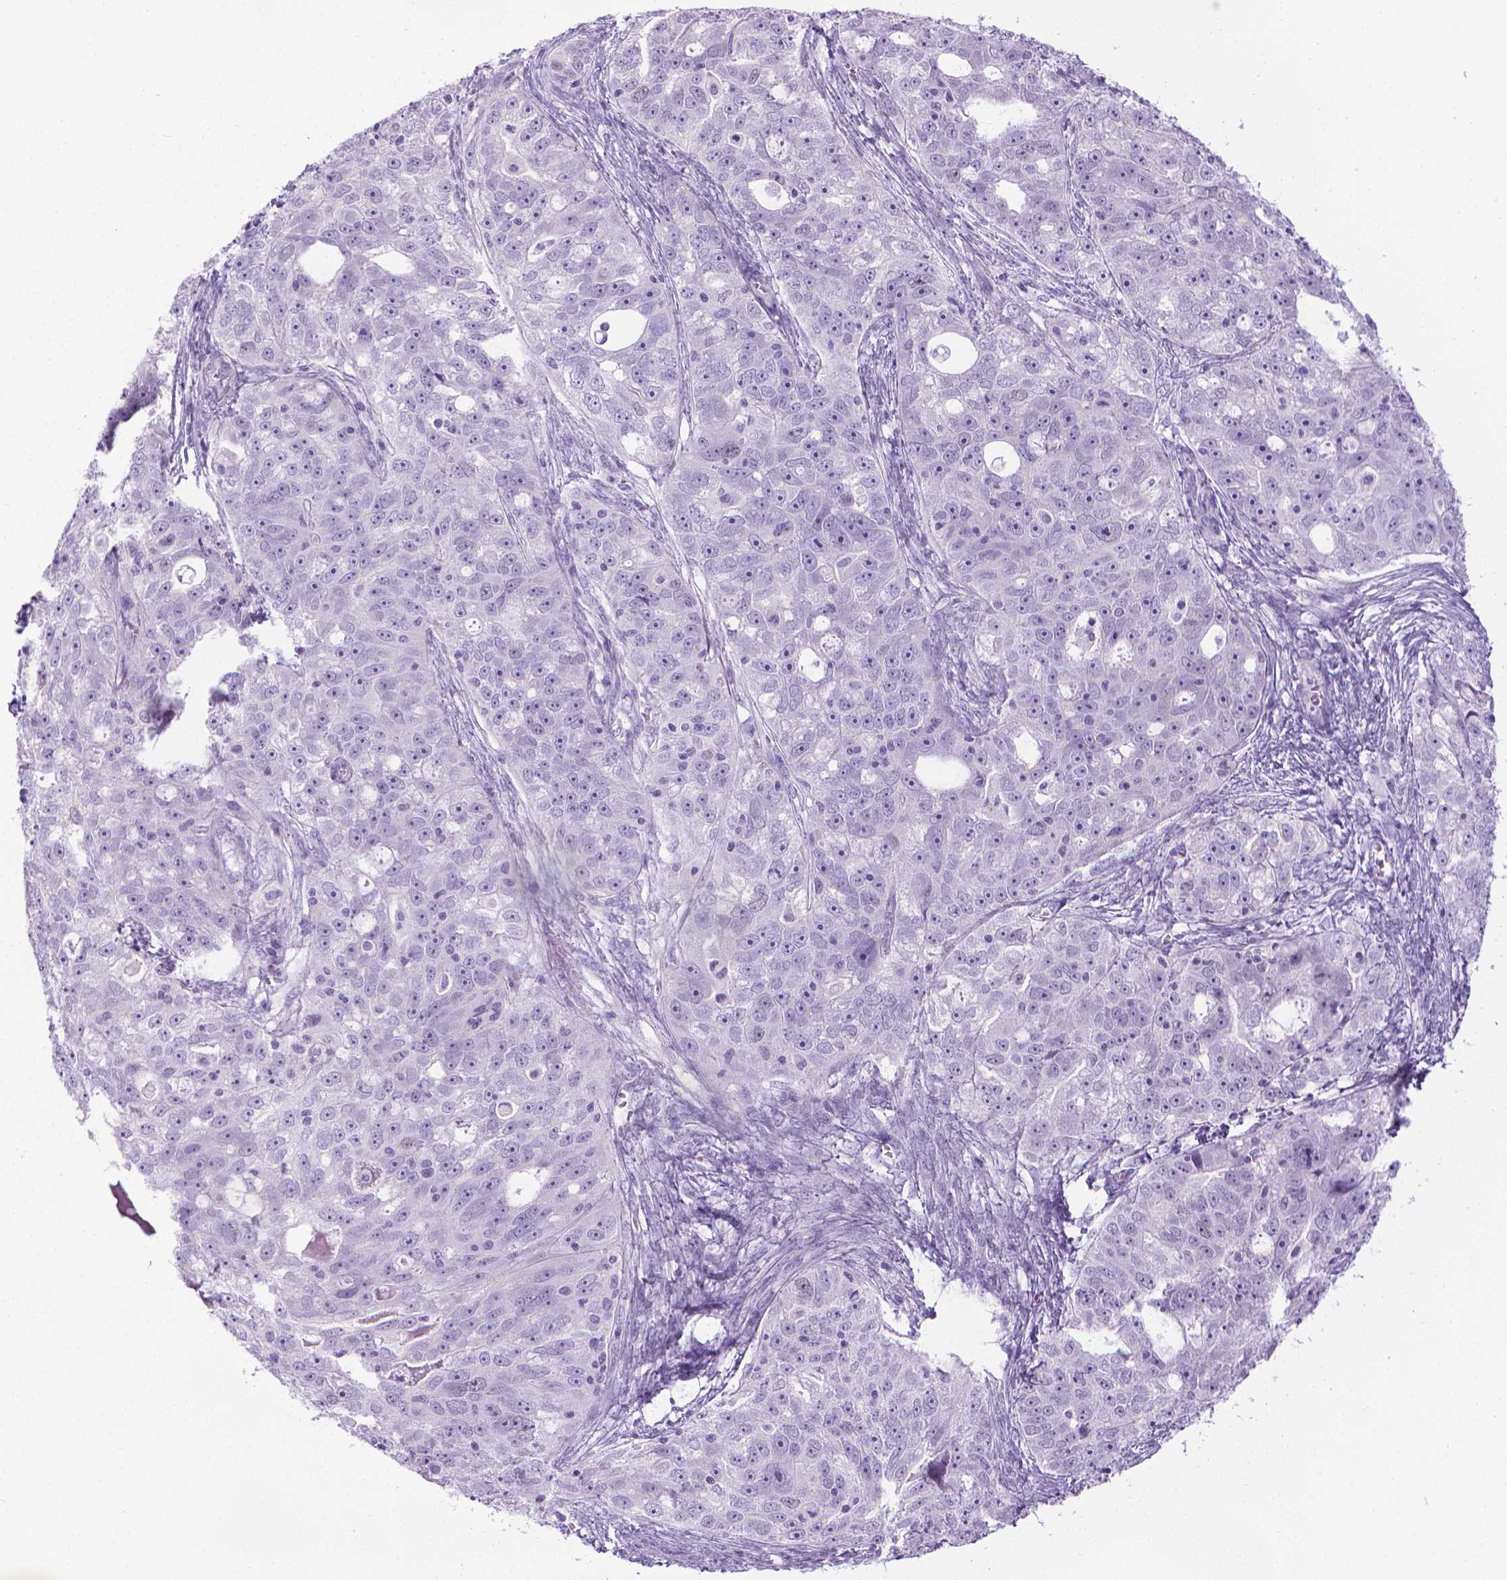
{"staining": {"intensity": "negative", "quantity": "none", "location": "none"}, "tissue": "ovarian cancer", "cell_type": "Tumor cells", "image_type": "cancer", "snomed": [{"axis": "morphology", "description": "Cystadenocarcinoma, serous, NOS"}, {"axis": "topography", "description": "Ovary"}], "caption": "DAB (3,3'-diaminobenzidine) immunohistochemical staining of human serous cystadenocarcinoma (ovarian) exhibits no significant expression in tumor cells.", "gene": "SPAG6", "patient": {"sex": "female", "age": 51}}